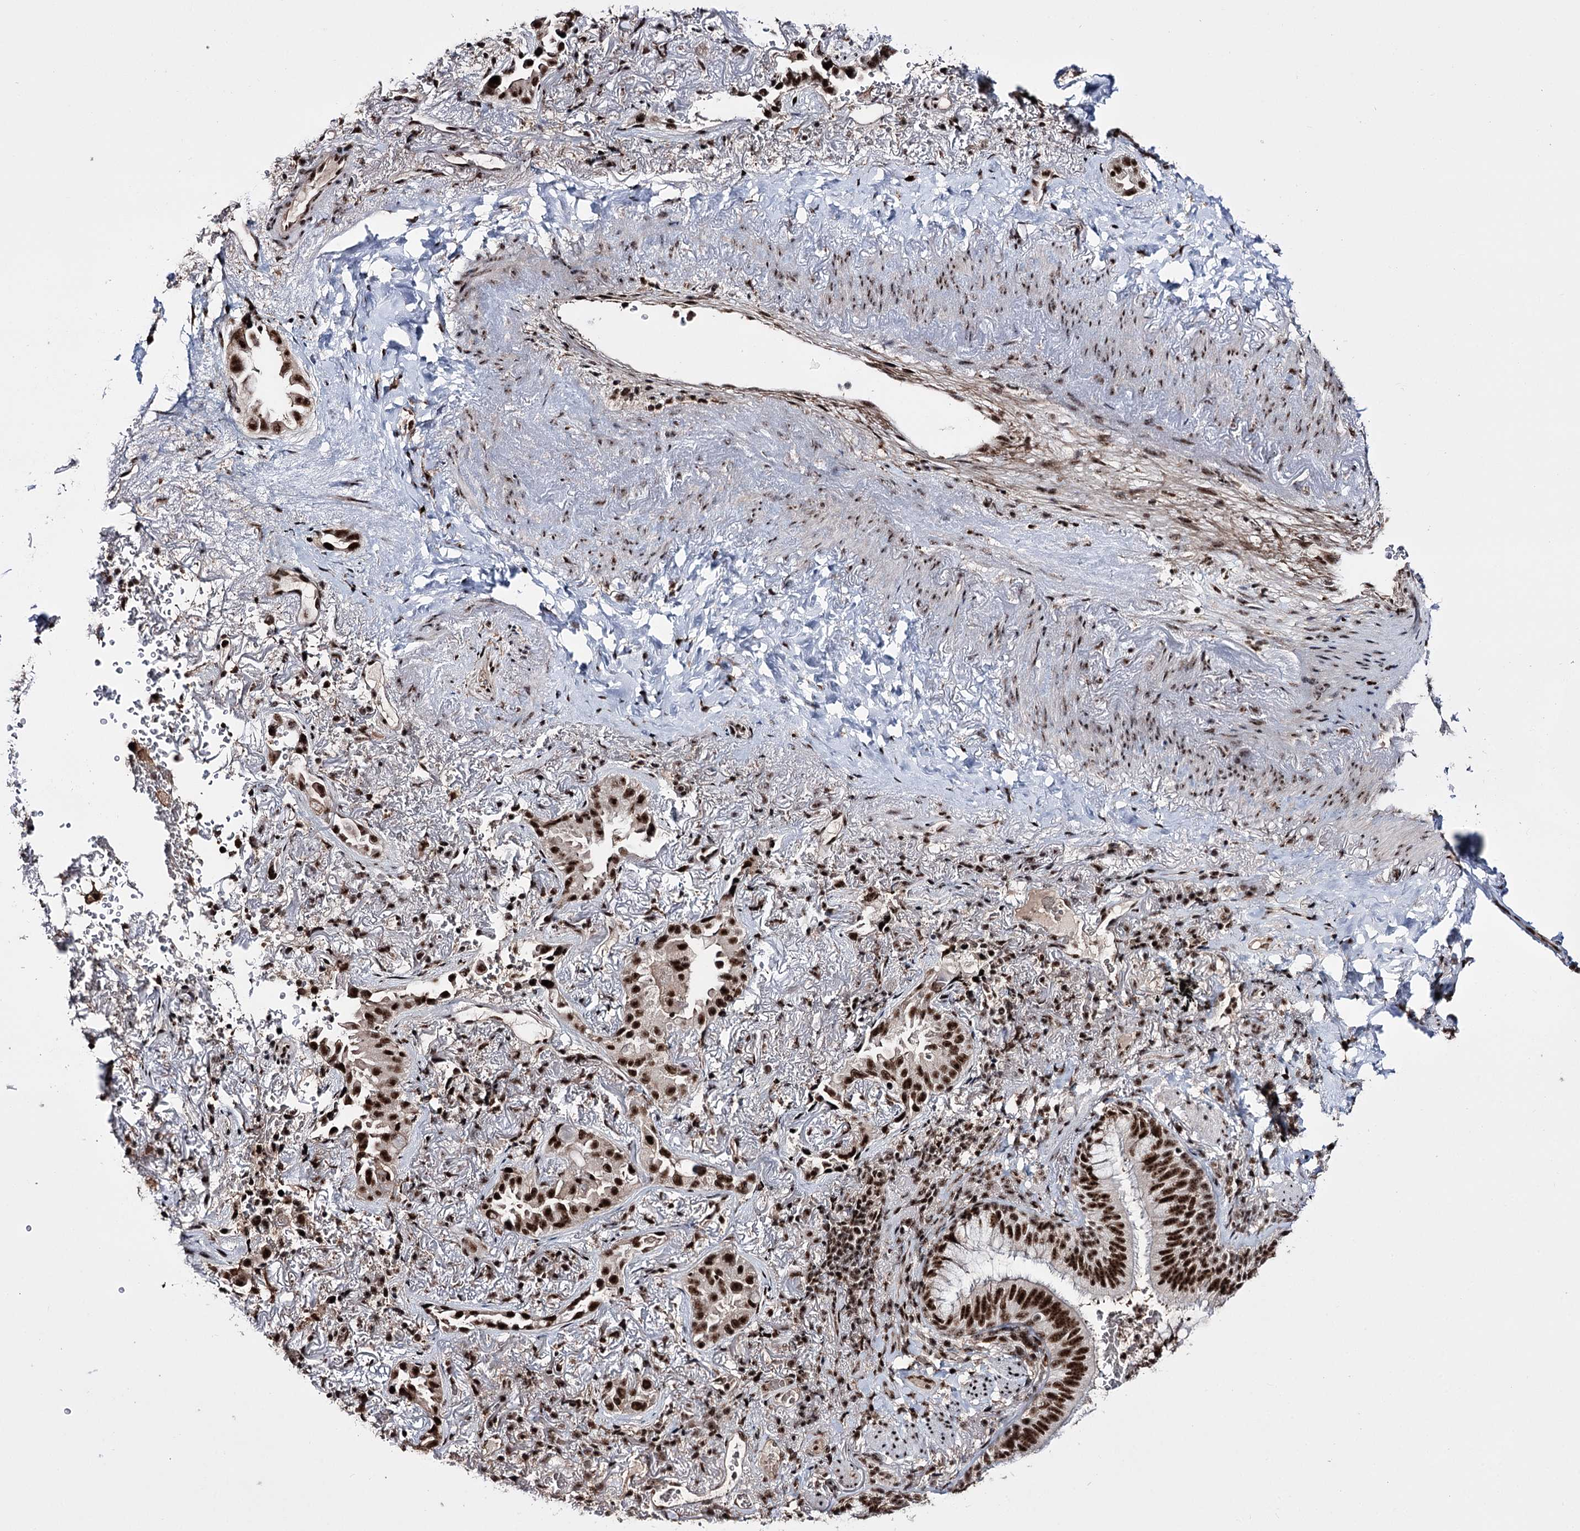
{"staining": {"intensity": "strong", "quantity": ">75%", "location": "nuclear"}, "tissue": "lung cancer", "cell_type": "Tumor cells", "image_type": "cancer", "snomed": [{"axis": "morphology", "description": "Adenocarcinoma, NOS"}, {"axis": "topography", "description": "Lung"}], "caption": "IHC of human lung adenocarcinoma exhibits high levels of strong nuclear positivity in approximately >75% of tumor cells. Immunohistochemistry (ihc) stains the protein of interest in brown and the nuclei are stained blue.", "gene": "PRPF40A", "patient": {"sex": "female", "age": 69}}